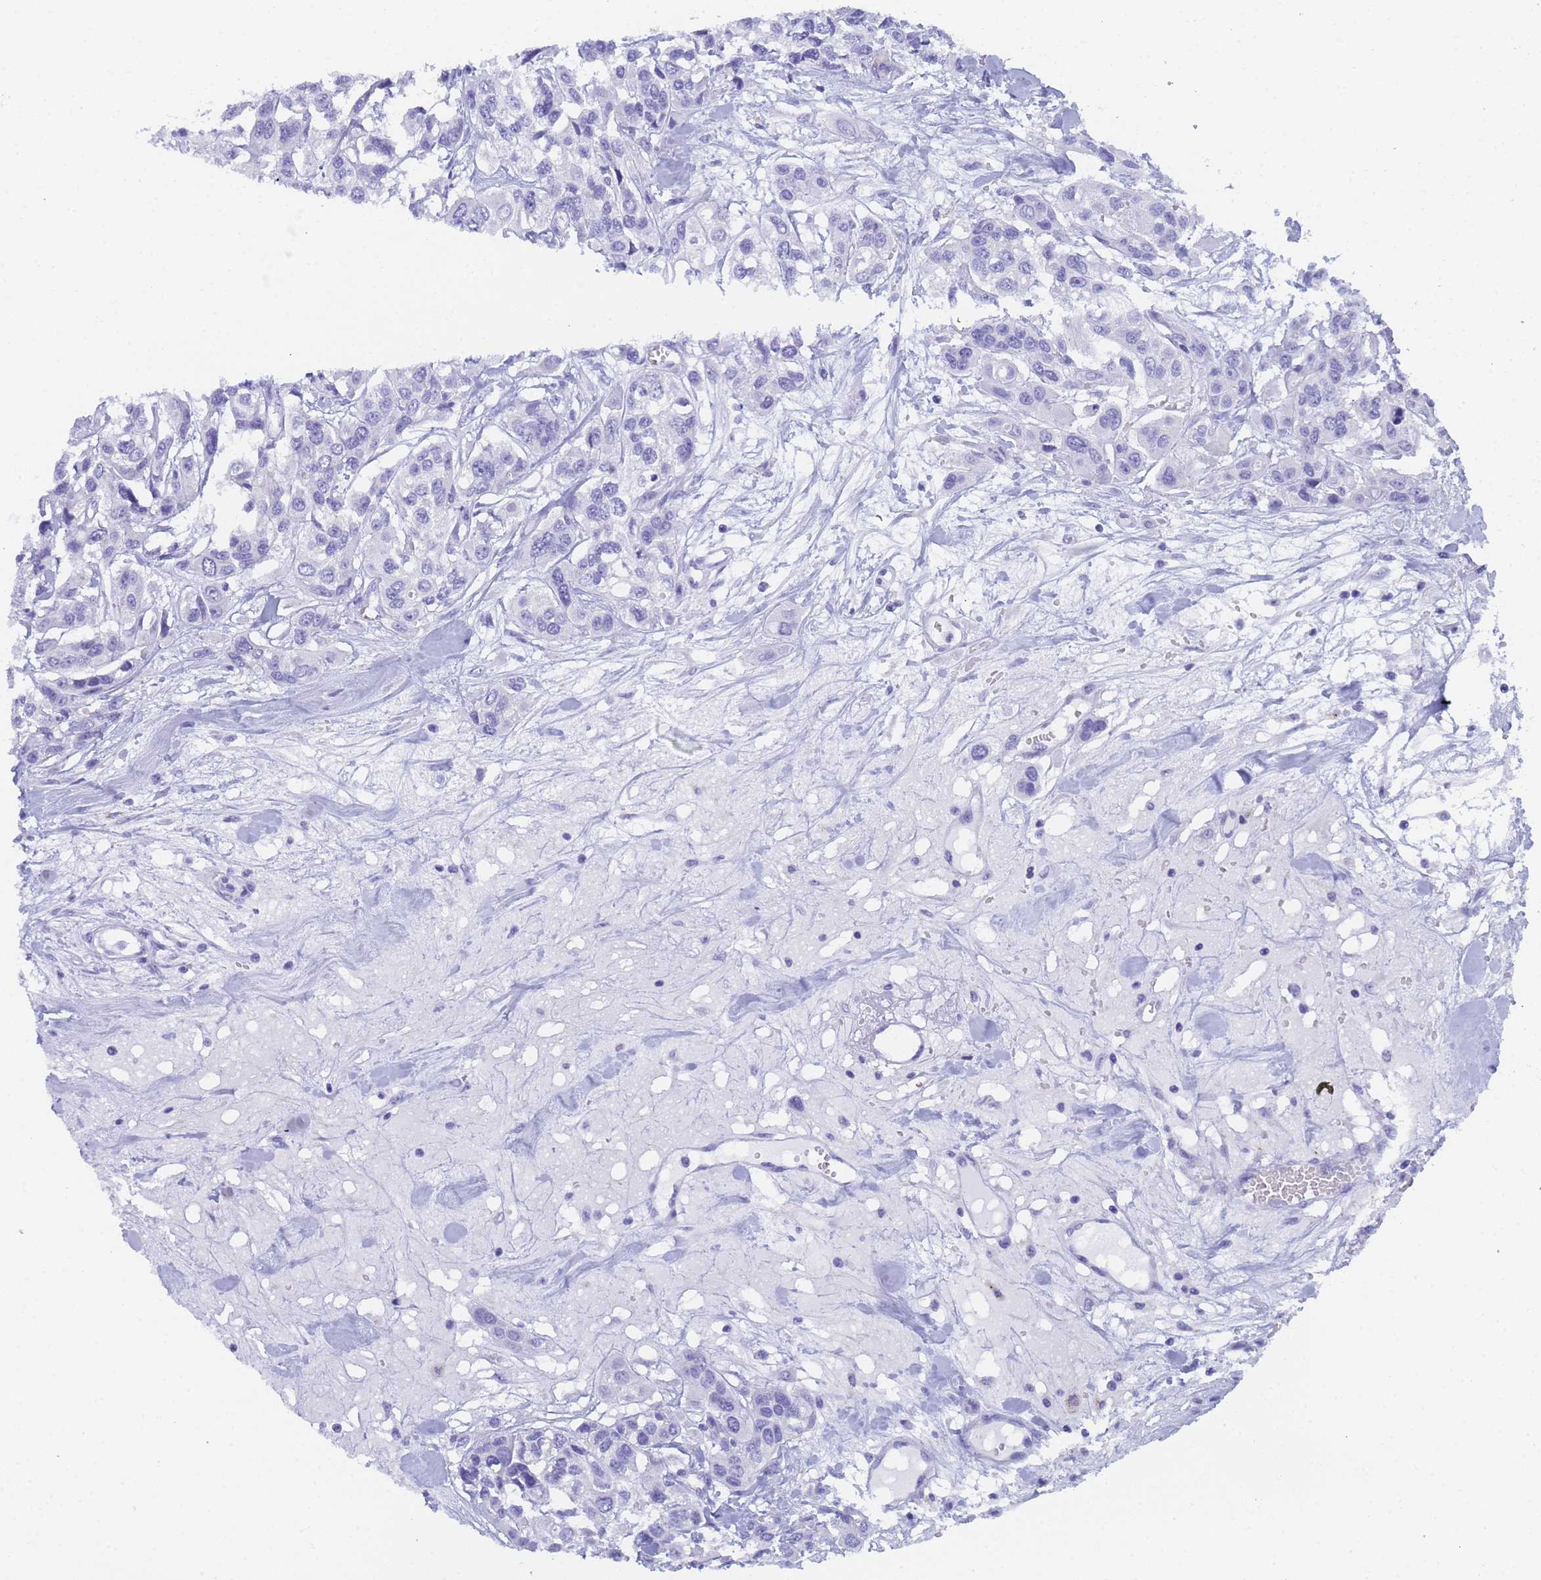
{"staining": {"intensity": "negative", "quantity": "none", "location": "none"}, "tissue": "urothelial cancer", "cell_type": "Tumor cells", "image_type": "cancer", "snomed": [{"axis": "morphology", "description": "Urothelial carcinoma, High grade"}, {"axis": "topography", "description": "Urinary bladder"}], "caption": "An immunohistochemistry image of urothelial cancer is shown. There is no staining in tumor cells of urothelial cancer. The staining was performed using DAB (3,3'-diaminobenzidine) to visualize the protein expression in brown, while the nuclei were stained in blue with hematoxylin (Magnification: 20x).", "gene": "STATH", "patient": {"sex": "male", "age": 67}}